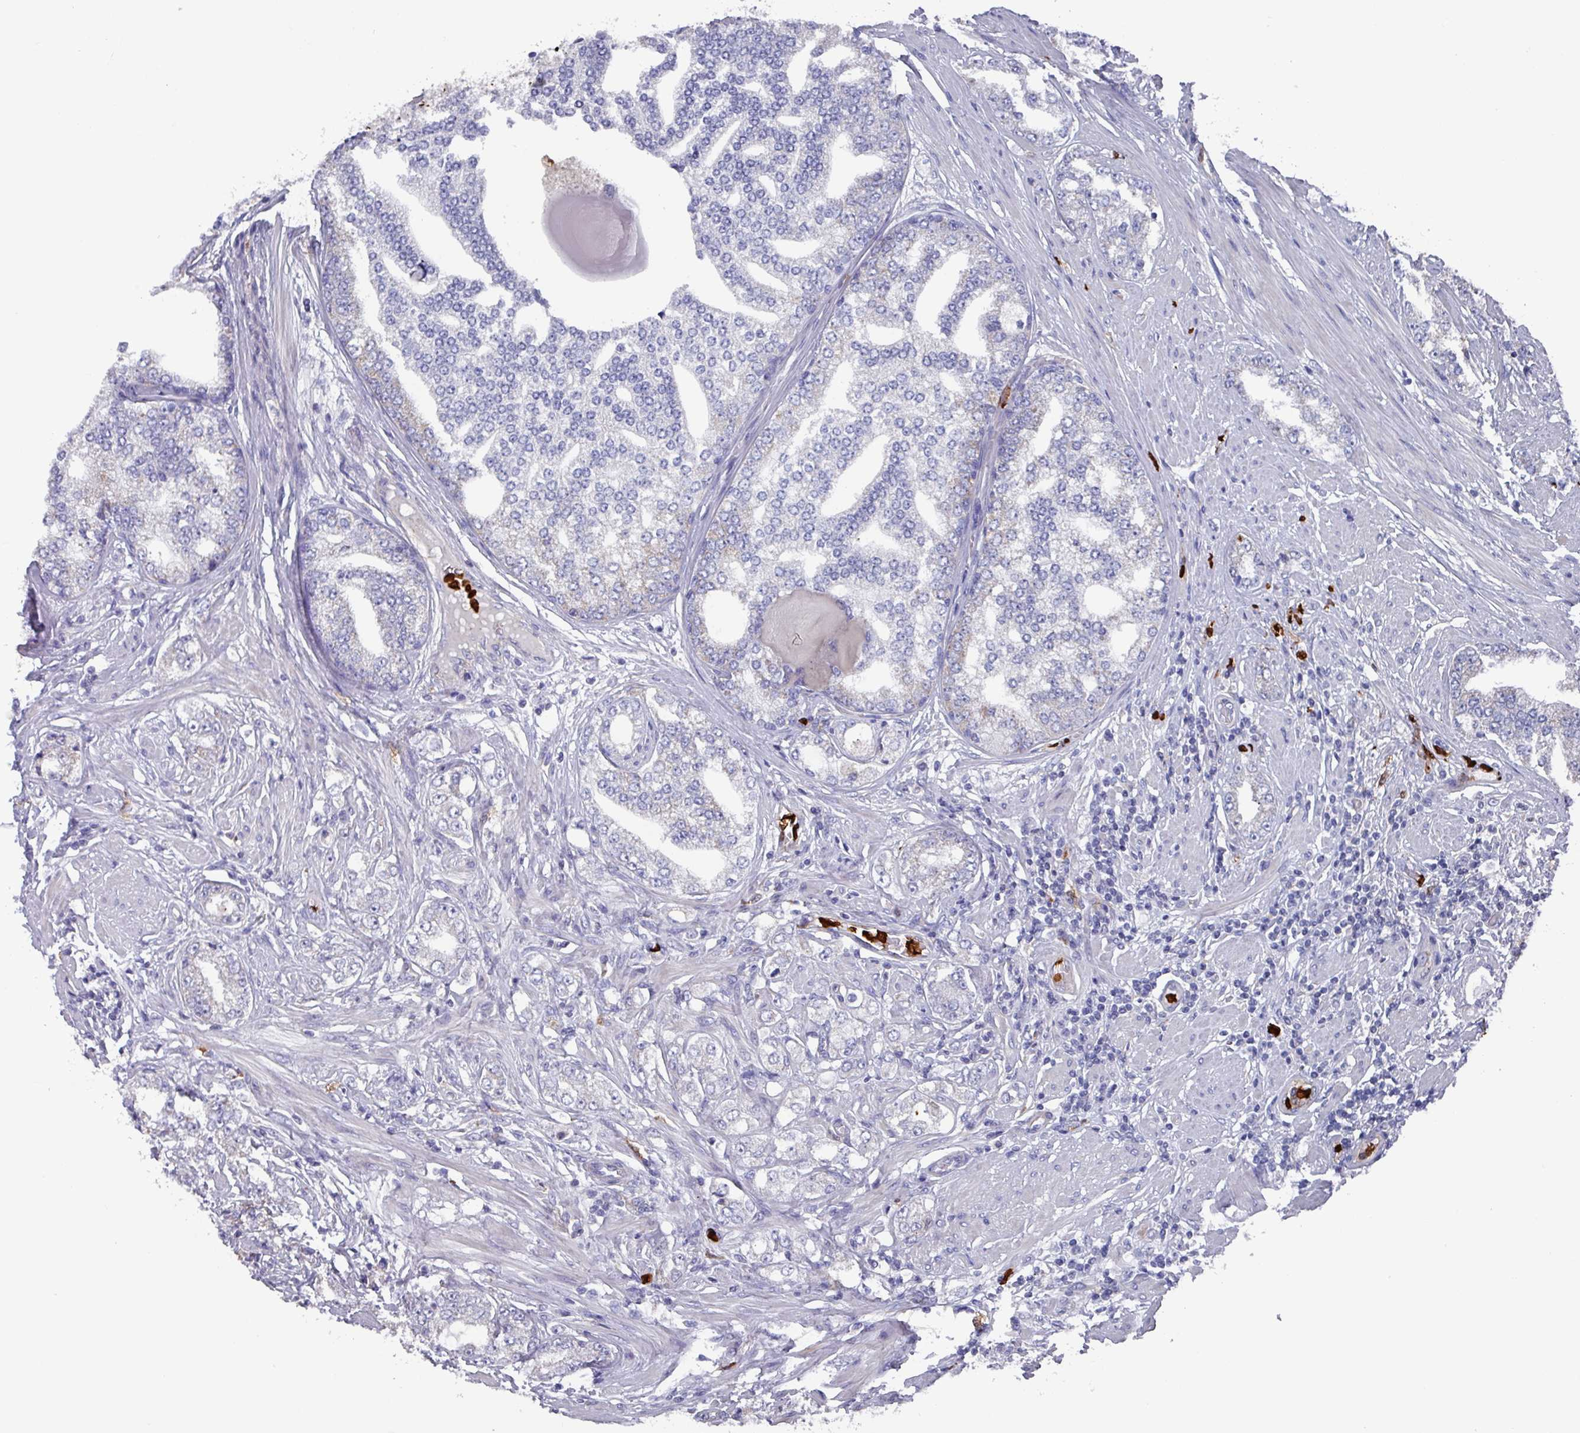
{"staining": {"intensity": "negative", "quantity": "none", "location": "none"}, "tissue": "prostate cancer", "cell_type": "Tumor cells", "image_type": "cancer", "snomed": [{"axis": "morphology", "description": "Adenocarcinoma, High grade"}, {"axis": "topography", "description": "Prostate"}], "caption": "A photomicrograph of human prostate cancer is negative for staining in tumor cells. The staining was performed using DAB (3,3'-diaminobenzidine) to visualize the protein expression in brown, while the nuclei were stained in blue with hematoxylin (Magnification: 20x).", "gene": "UQCC2", "patient": {"sex": "male", "age": 64}}